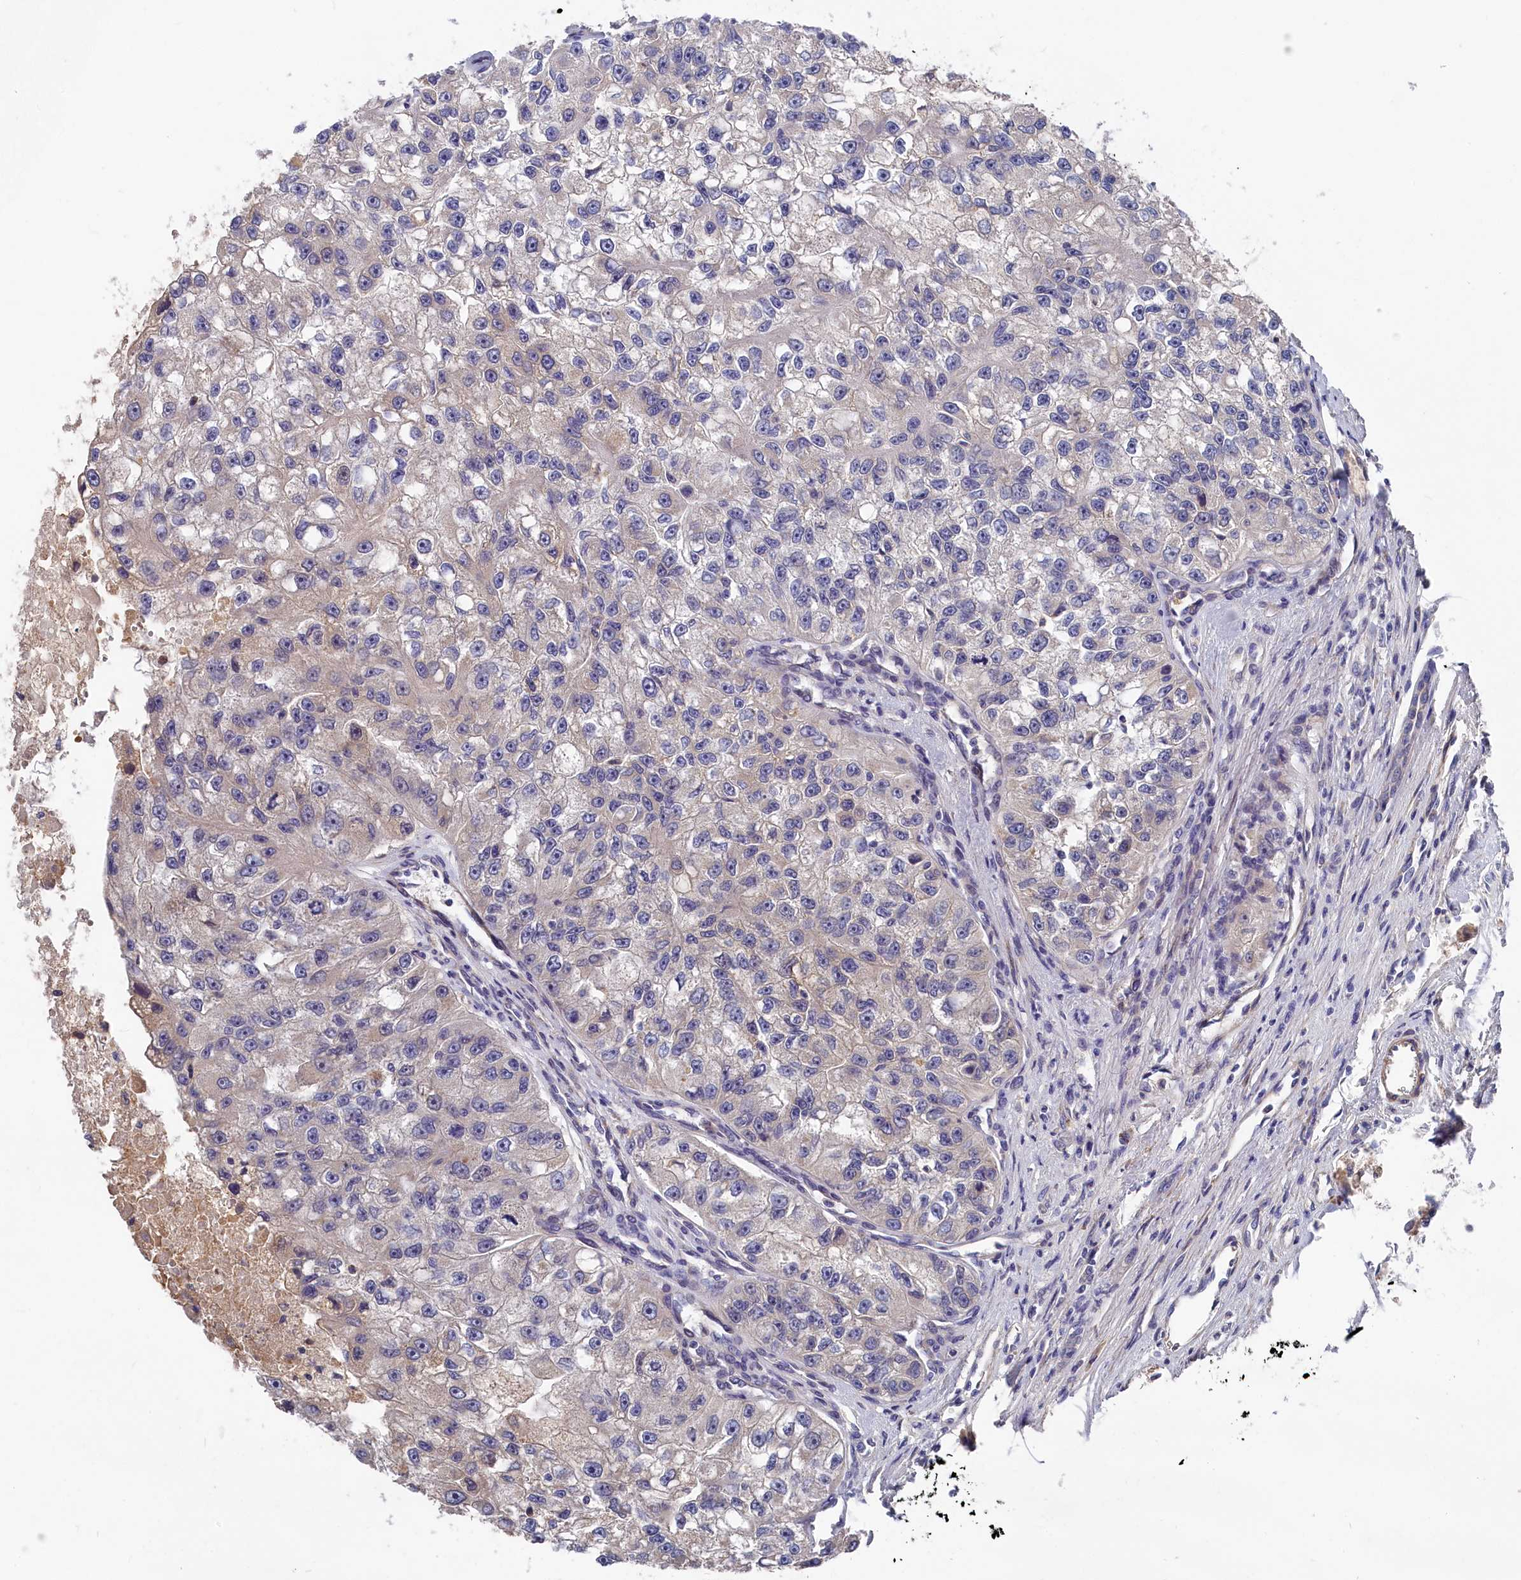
{"staining": {"intensity": "weak", "quantity": "<25%", "location": "cytoplasmic/membranous"}, "tissue": "renal cancer", "cell_type": "Tumor cells", "image_type": "cancer", "snomed": [{"axis": "morphology", "description": "Adenocarcinoma, NOS"}, {"axis": "topography", "description": "Kidney"}], "caption": "Immunohistochemical staining of renal cancer (adenocarcinoma) demonstrates no significant expression in tumor cells.", "gene": "CYB5D2", "patient": {"sex": "male", "age": 63}}